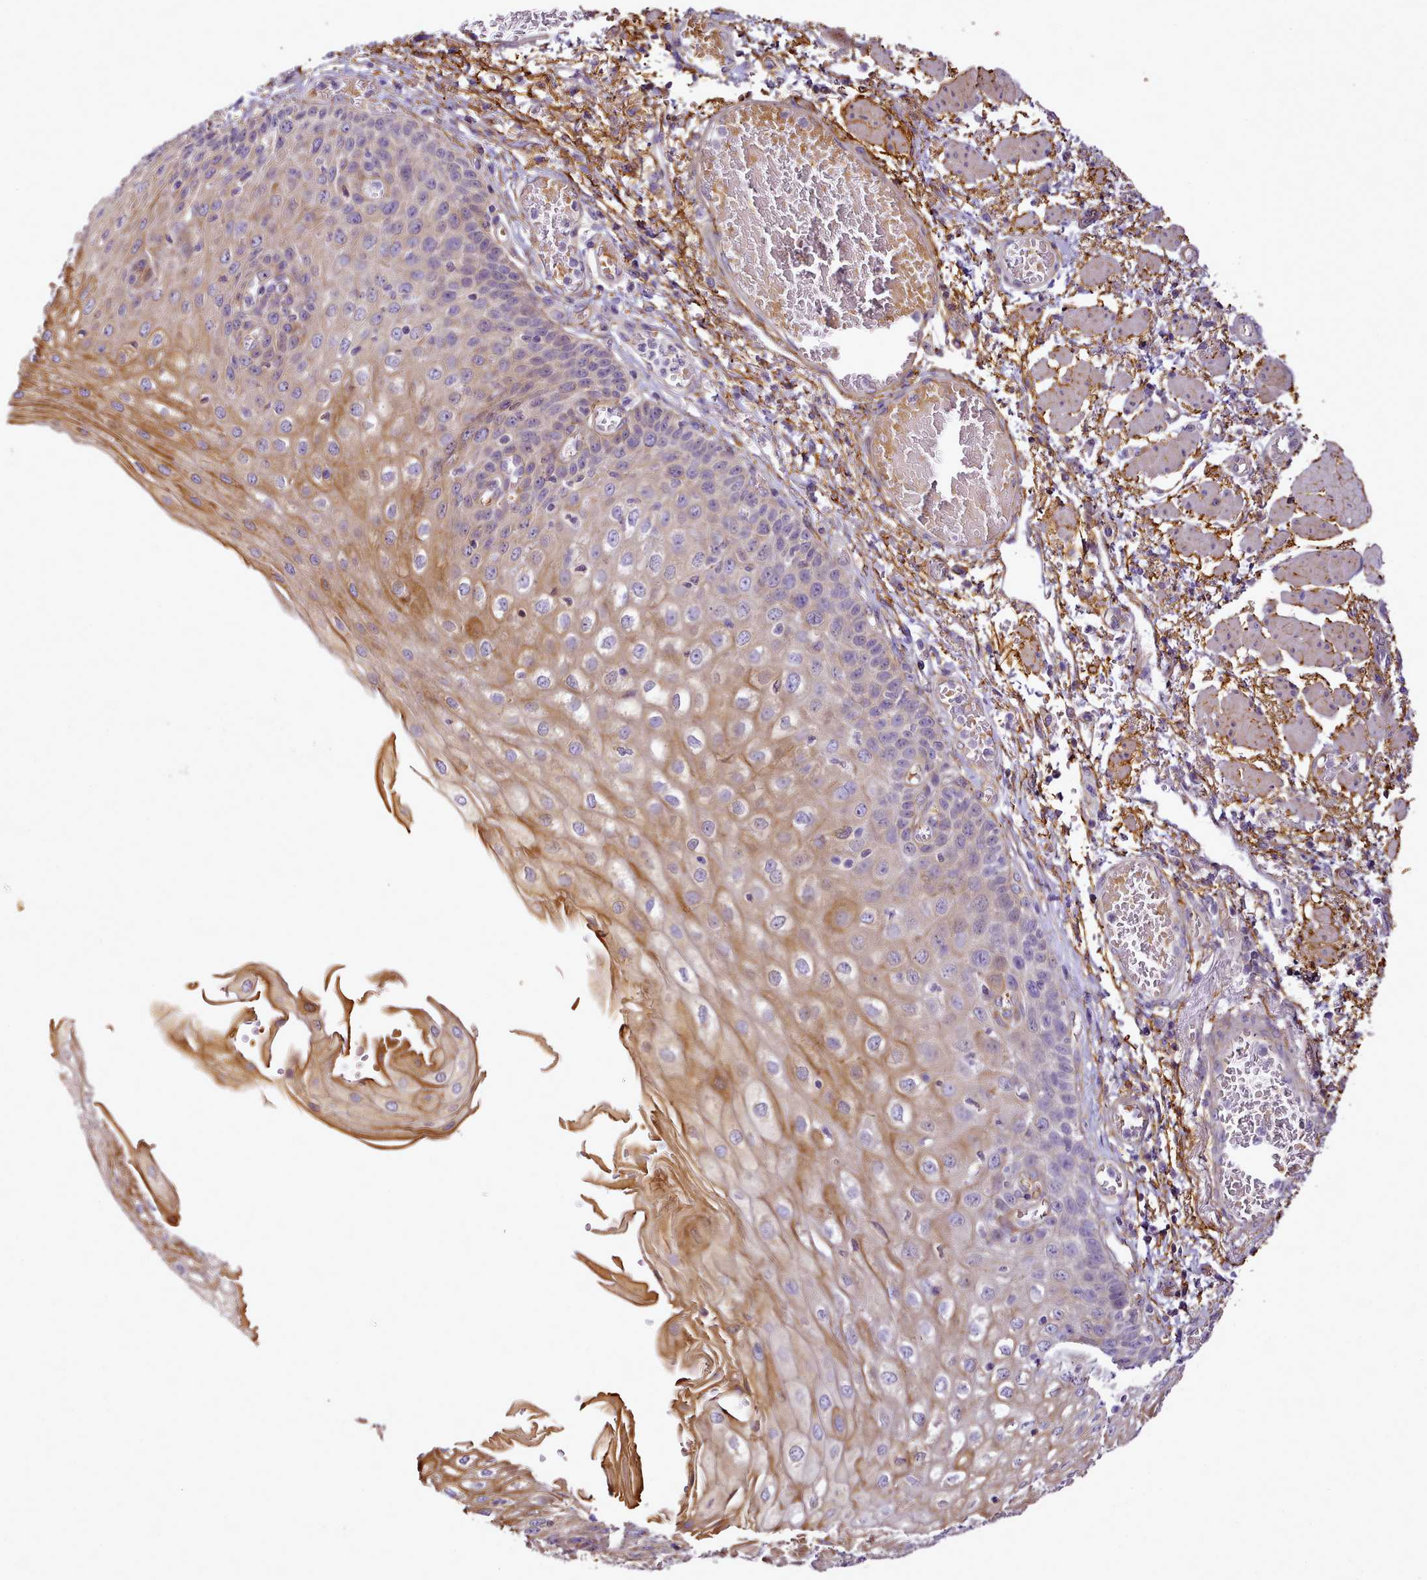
{"staining": {"intensity": "moderate", "quantity": "<25%", "location": "cytoplasmic/membranous"}, "tissue": "esophagus", "cell_type": "Squamous epithelial cells", "image_type": "normal", "snomed": [{"axis": "morphology", "description": "Normal tissue, NOS"}, {"axis": "topography", "description": "Esophagus"}], "caption": "Squamous epithelial cells exhibit low levels of moderate cytoplasmic/membranous staining in approximately <25% of cells in normal esophagus. (brown staining indicates protein expression, while blue staining denotes nuclei).", "gene": "NBPF10", "patient": {"sex": "male", "age": 81}}